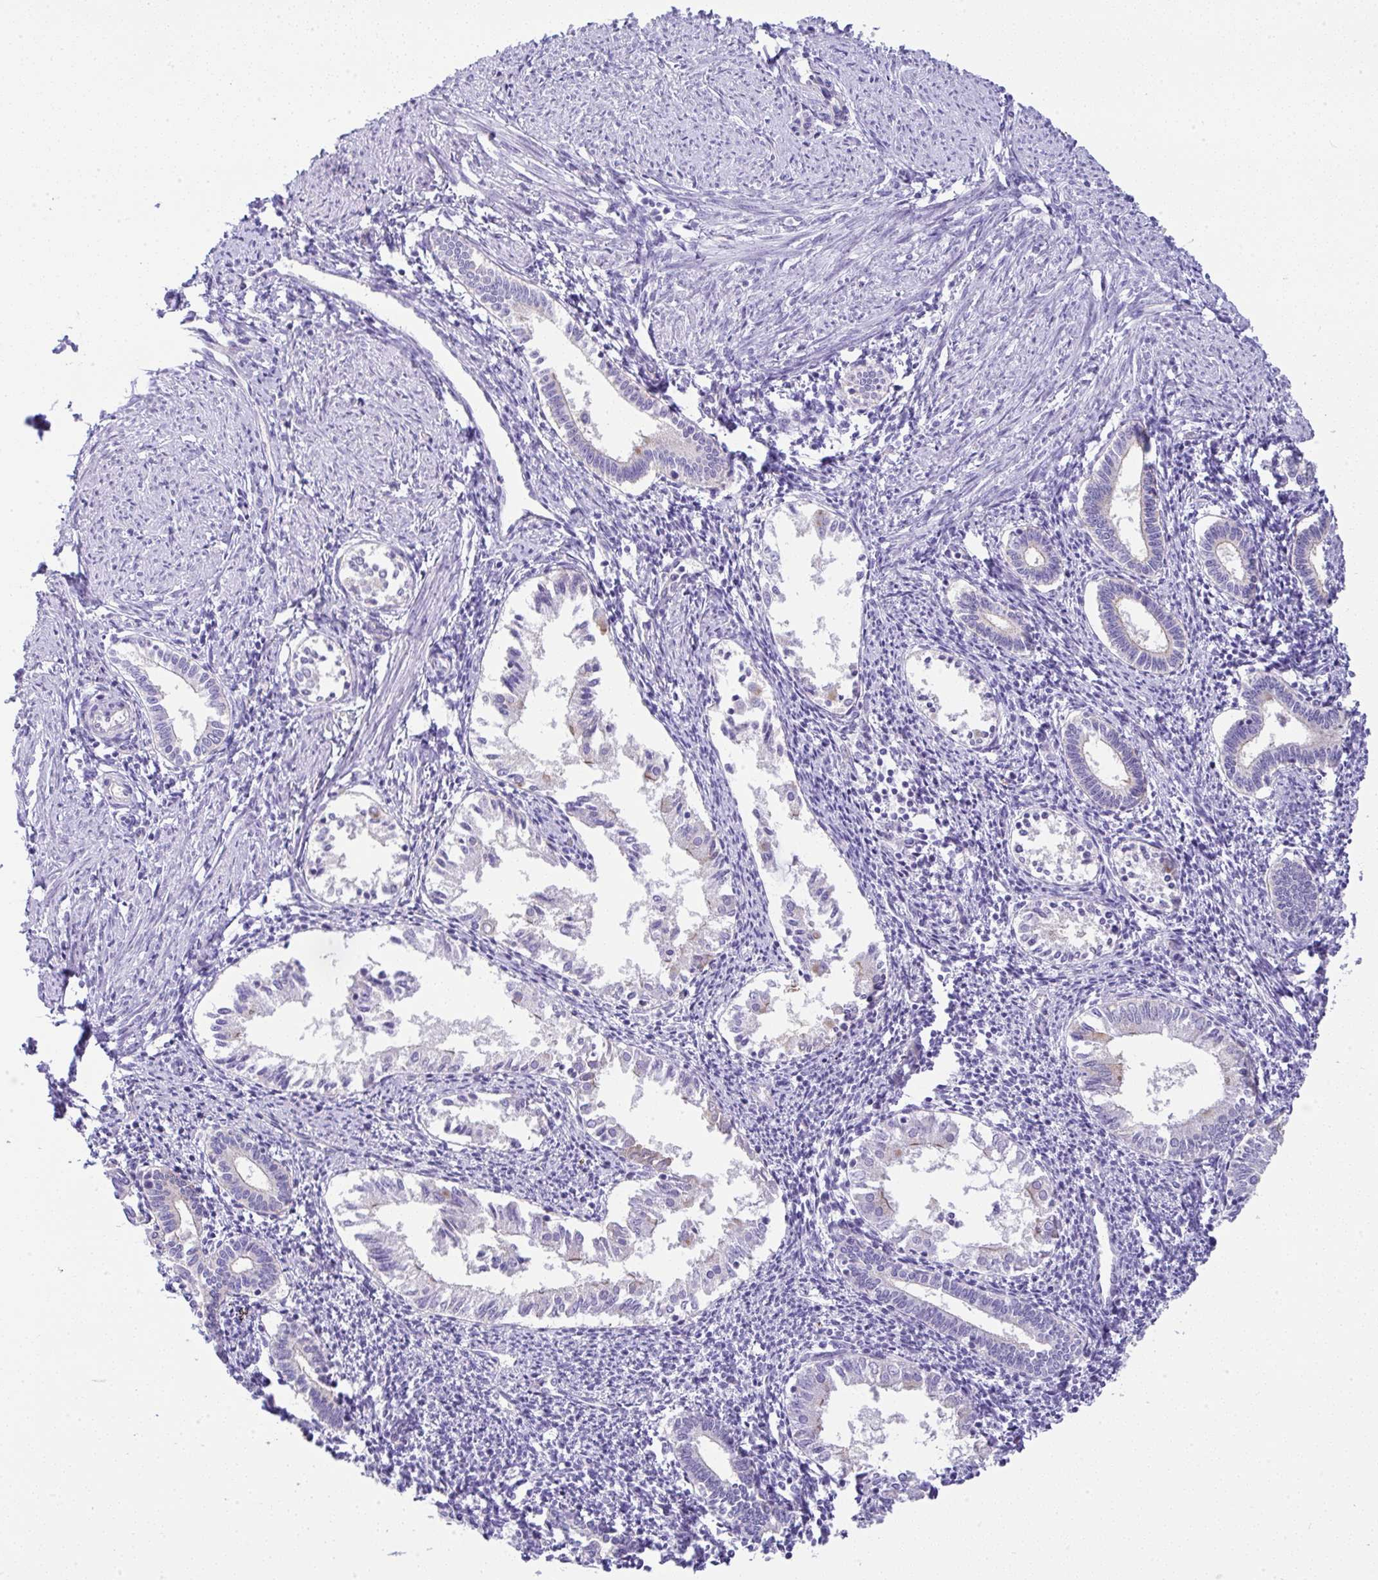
{"staining": {"intensity": "negative", "quantity": "none", "location": "none"}, "tissue": "endometrium", "cell_type": "Cells in endometrial stroma", "image_type": "normal", "snomed": [{"axis": "morphology", "description": "Normal tissue, NOS"}, {"axis": "topography", "description": "Endometrium"}], "caption": "The micrograph reveals no staining of cells in endometrial stroma in benign endometrium.", "gene": "FAM177A1", "patient": {"sex": "female", "age": 41}}